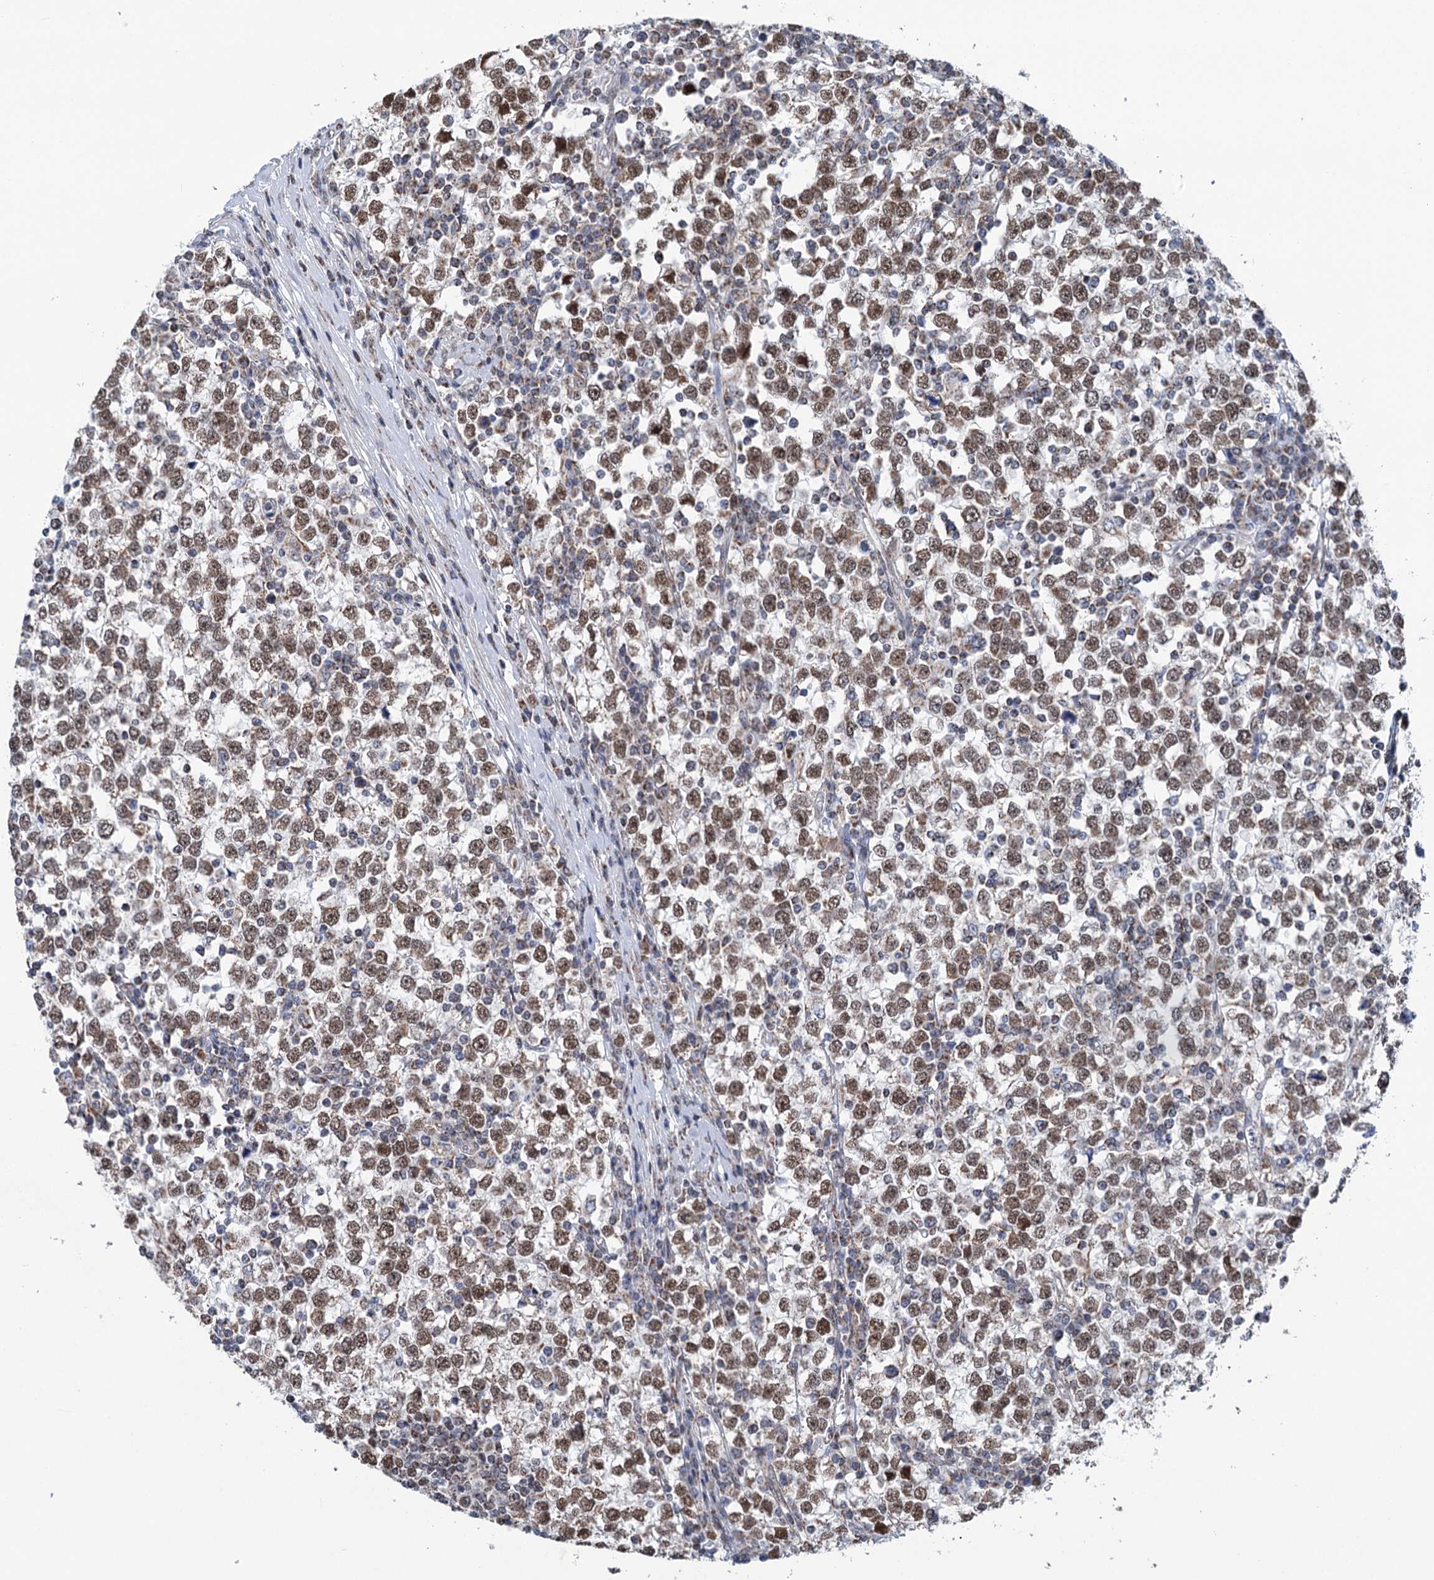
{"staining": {"intensity": "moderate", "quantity": ">75%", "location": "nuclear"}, "tissue": "testis cancer", "cell_type": "Tumor cells", "image_type": "cancer", "snomed": [{"axis": "morphology", "description": "Seminoma, NOS"}, {"axis": "topography", "description": "Testis"}], "caption": "Moderate nuclear positivity is appreciated in approximately >75% of tumor cells in testis cancer.", "gene": "MORN3", "patient": {"sex": "male", "age": 65}}